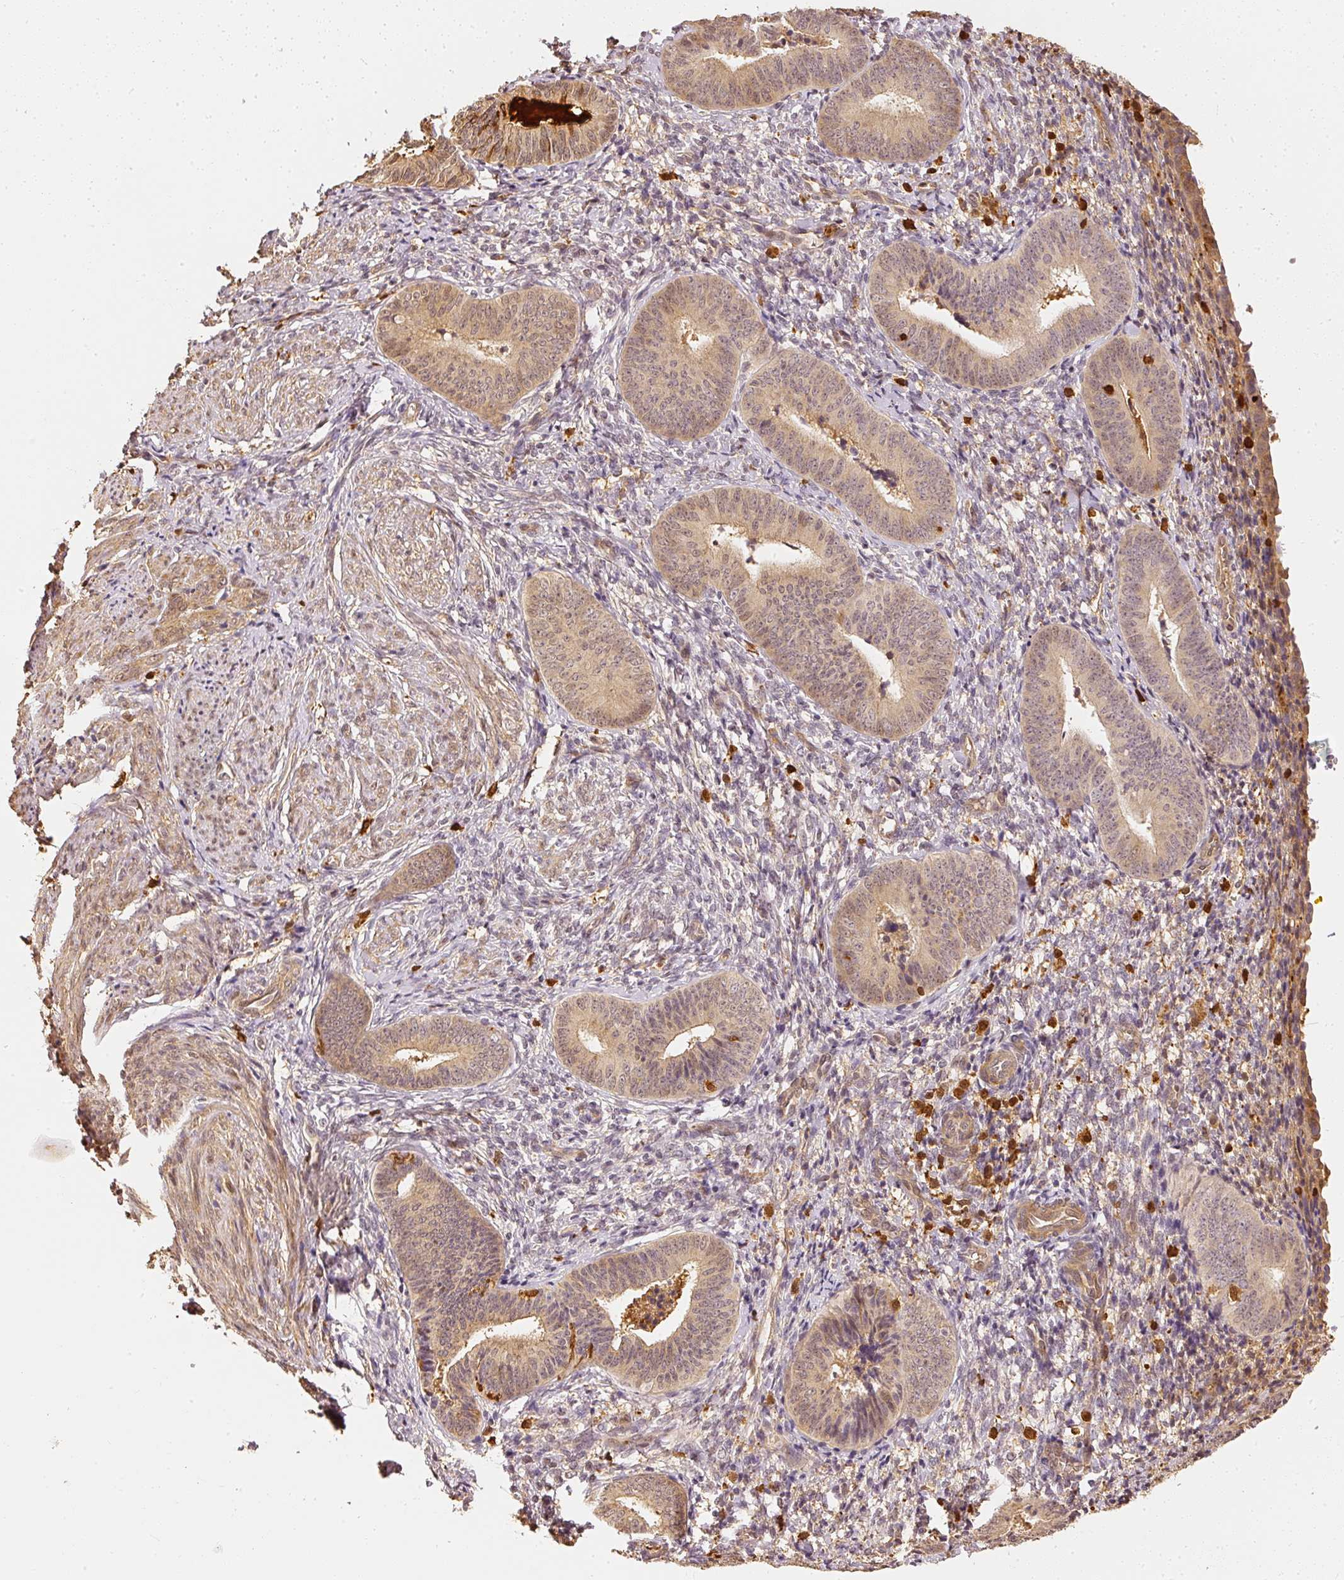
{"staining": {"intensity": "weak", "quantity": ">75%", "location": "cytoplasmic/membranous,nuclear"}, "tissue": "cervical cancer", "cell_type": "Tumor cells", "image_type": "cancer", "snomed": [{"axis": "morphology", "description": "Squamous cell carcinoma, NOS"}, {"axis": "topography", "description": "Cervix"}], "caption": "Human squamous cell carcinoma (cervical) stained with a protein marker shows weak staining in tumor cells.", "gene": "PFN1", "patient": {"sex": "female", "age": 59}}